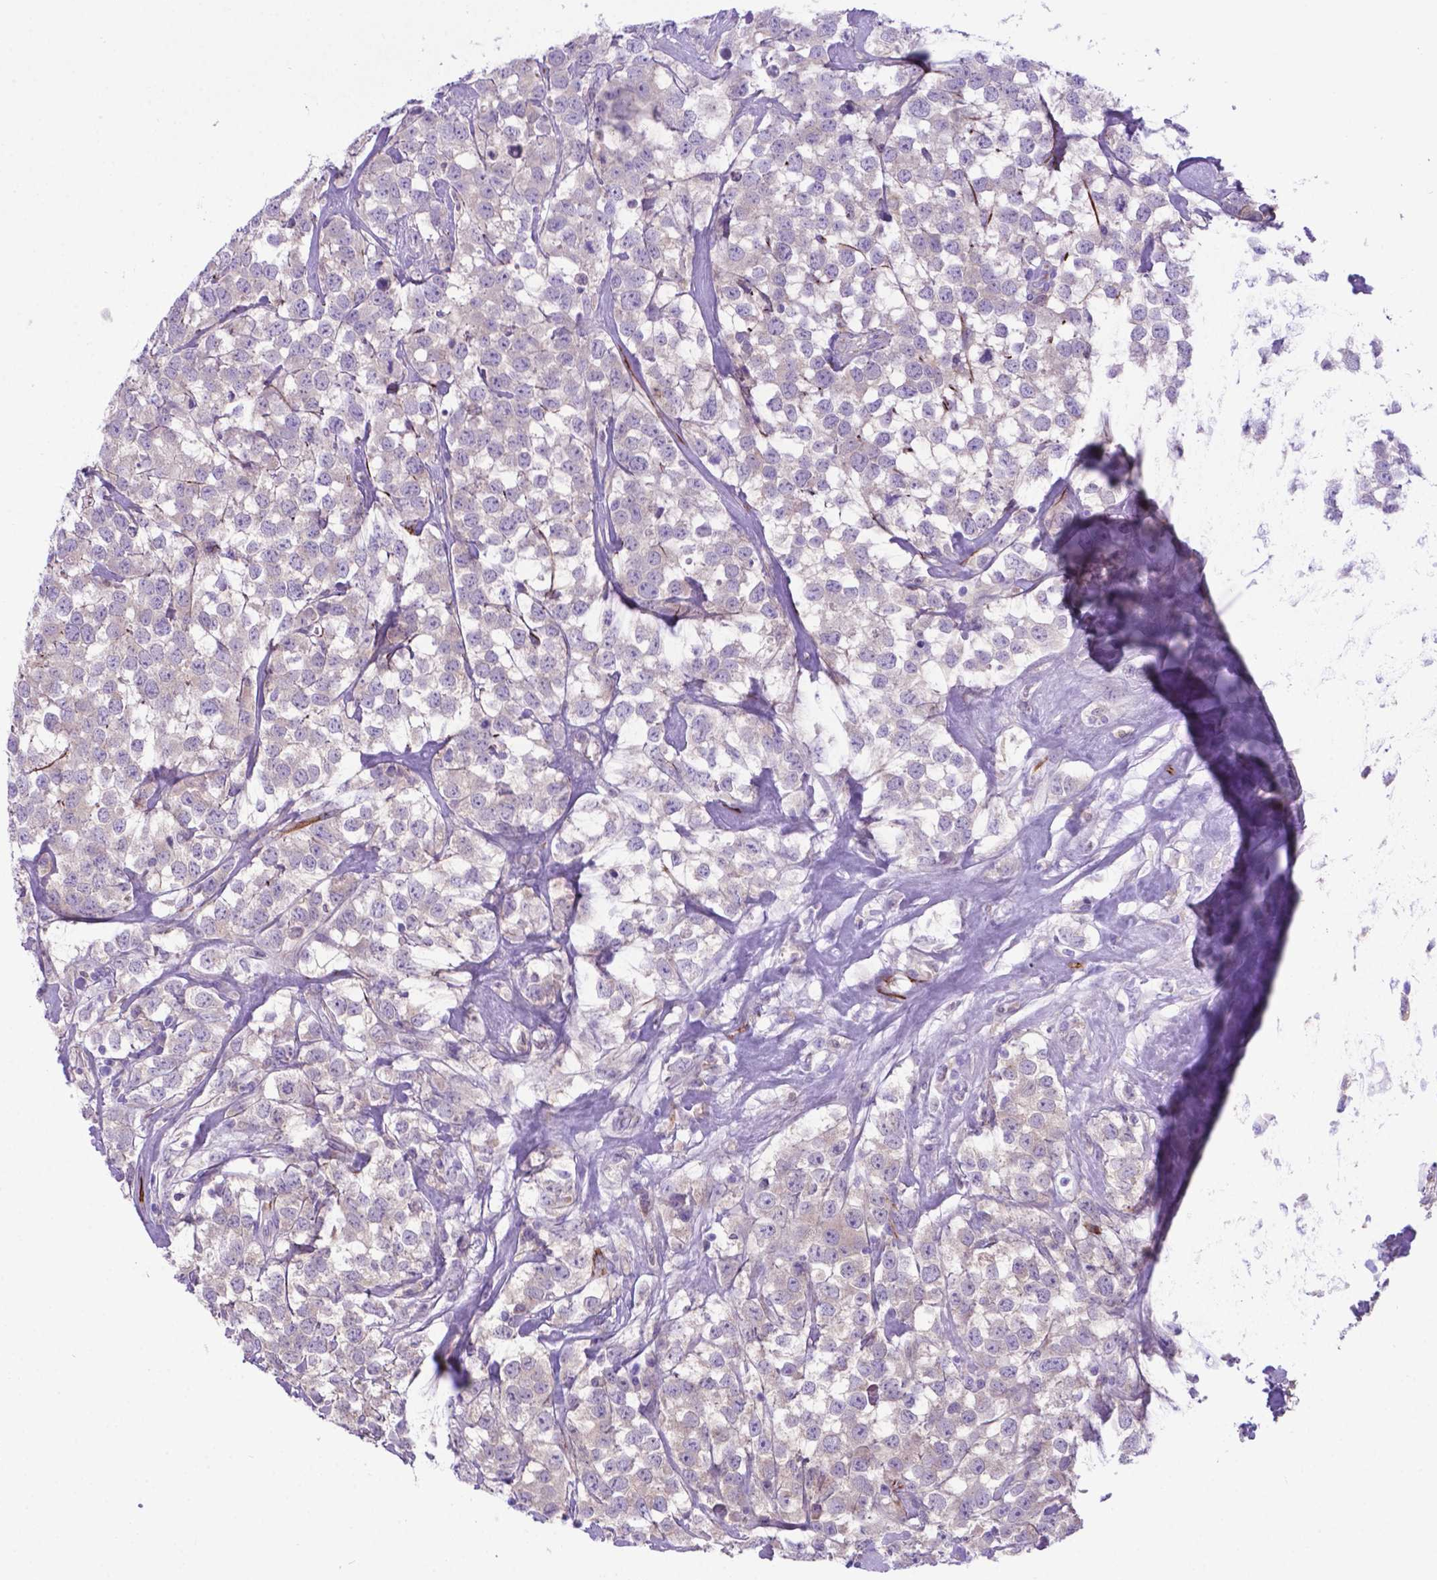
{"staining": {"intensity": "negative", "quantity": "none", "location": "none"}, "tissue": "testis cancer", "cell_type": "Tumor cells", "image_type": "cancer", "snomed": [{"axis": "morphology", "description": "Seminoma, NOS"}, {"axis": "topography", "description": "Testis"}], "caption": "DAB immunohistochemical staining of human testis cancer (seminoma) reveals no significant expression in tumor cells.", "gene": "LZTR1", "patient": {"sex": "male", "age": 59}}